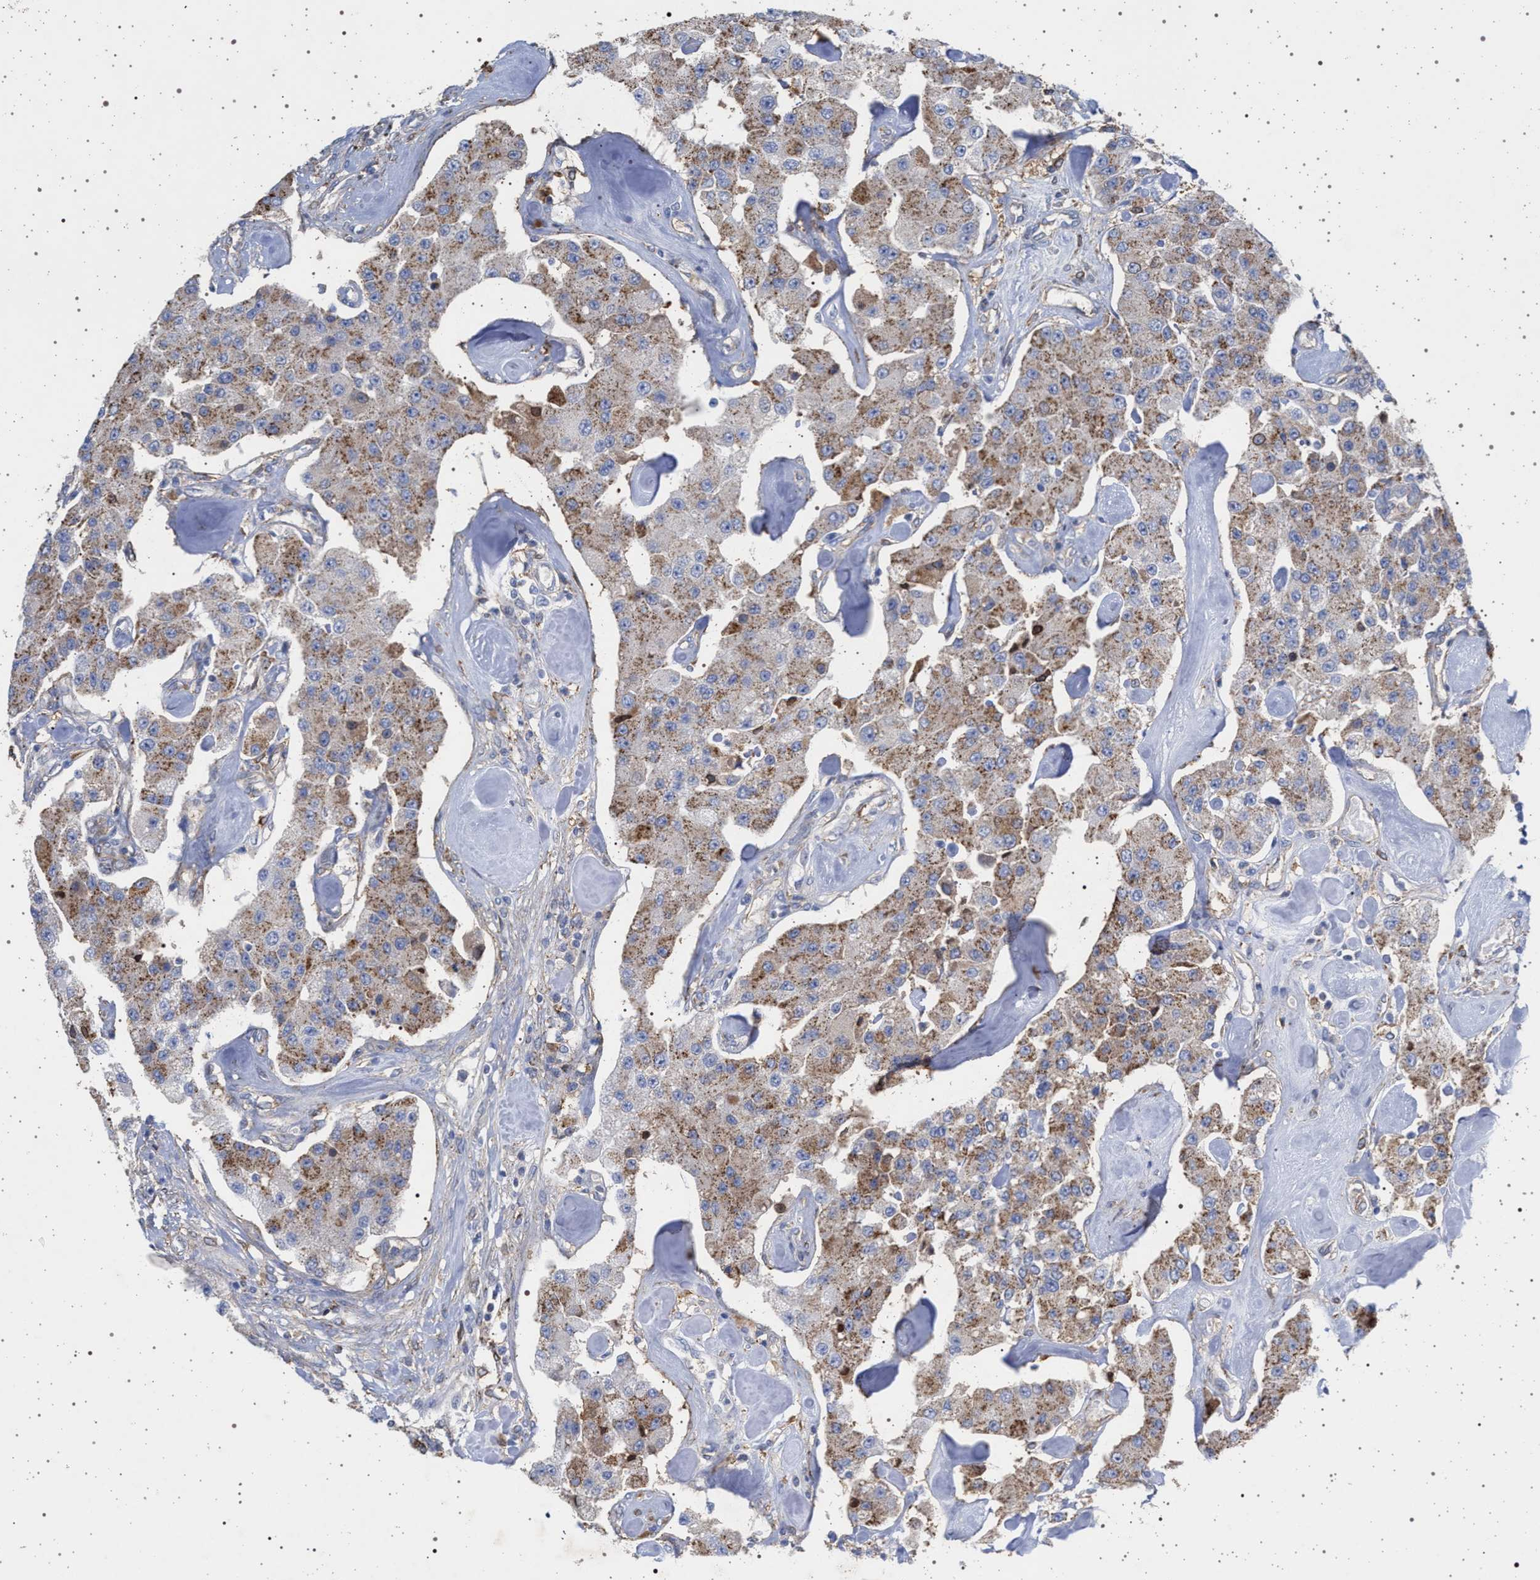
{"staining": {"intensity": "weak", "quantity": ">75%", "location": "cytoplasmic/membranous"}, "tissue": "carcinoid", "cell_type": "Tumor cells", "image_type": "cancer", "snomed": [{"axis": "morphology", "description": "Carcinoid, malignant, NOS"}, {"axis": "topography", "description": "Pancreas"}], "caption": "Immunohistochemistry (IHC) staining of malignant carcinoid, which reveals low levels of weak cytoplasmic/membranous positivity in about >75% of tumor cells indicating weak cytoplasmic/membranous protein staining. The staining was performed using DAB (brown) for protein detection and nuclei were counterstained in hematoxylin (blue).", "gene": "PLG", "patient": {"sex": "male", "age": 41}}